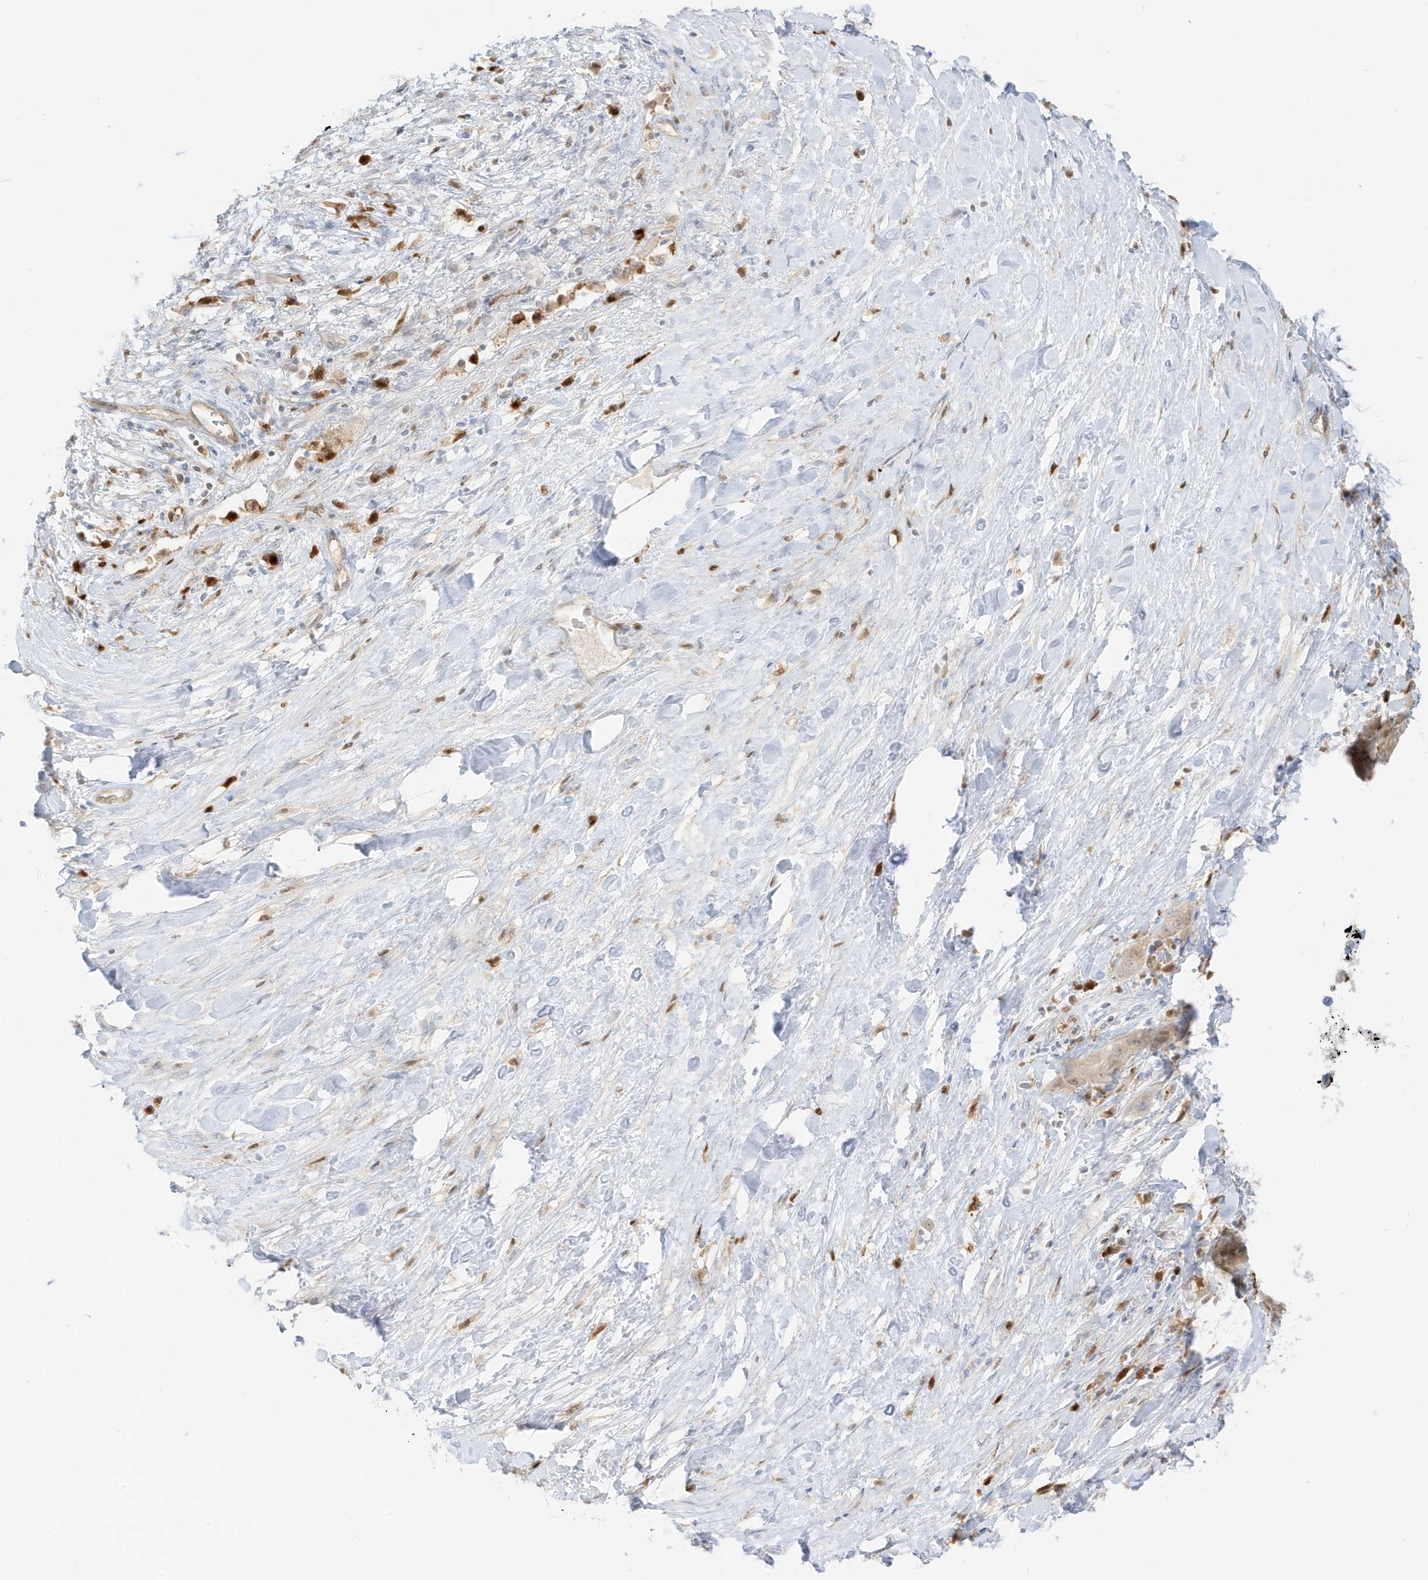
{"staining": {"intensity": "weak", "quantity": ">75%", "location": "cytoplasmic/membranous,nuclear"}, "tissue": "liver cancer", "cell_type": "Tumor cells", "image_type": "cancer", "snomed": [{"axis": "morphology", "description": "Cholangiocarcinoma"}, {"axis": "topography", "description": "Liver"}], "caption": "Liver cancer (cholangiocarcinoma) stained with a protein marker demonstrates weak staining in tumor cells.", "gene": "GCA", "patient": {"sex": "female", "age": 52}}